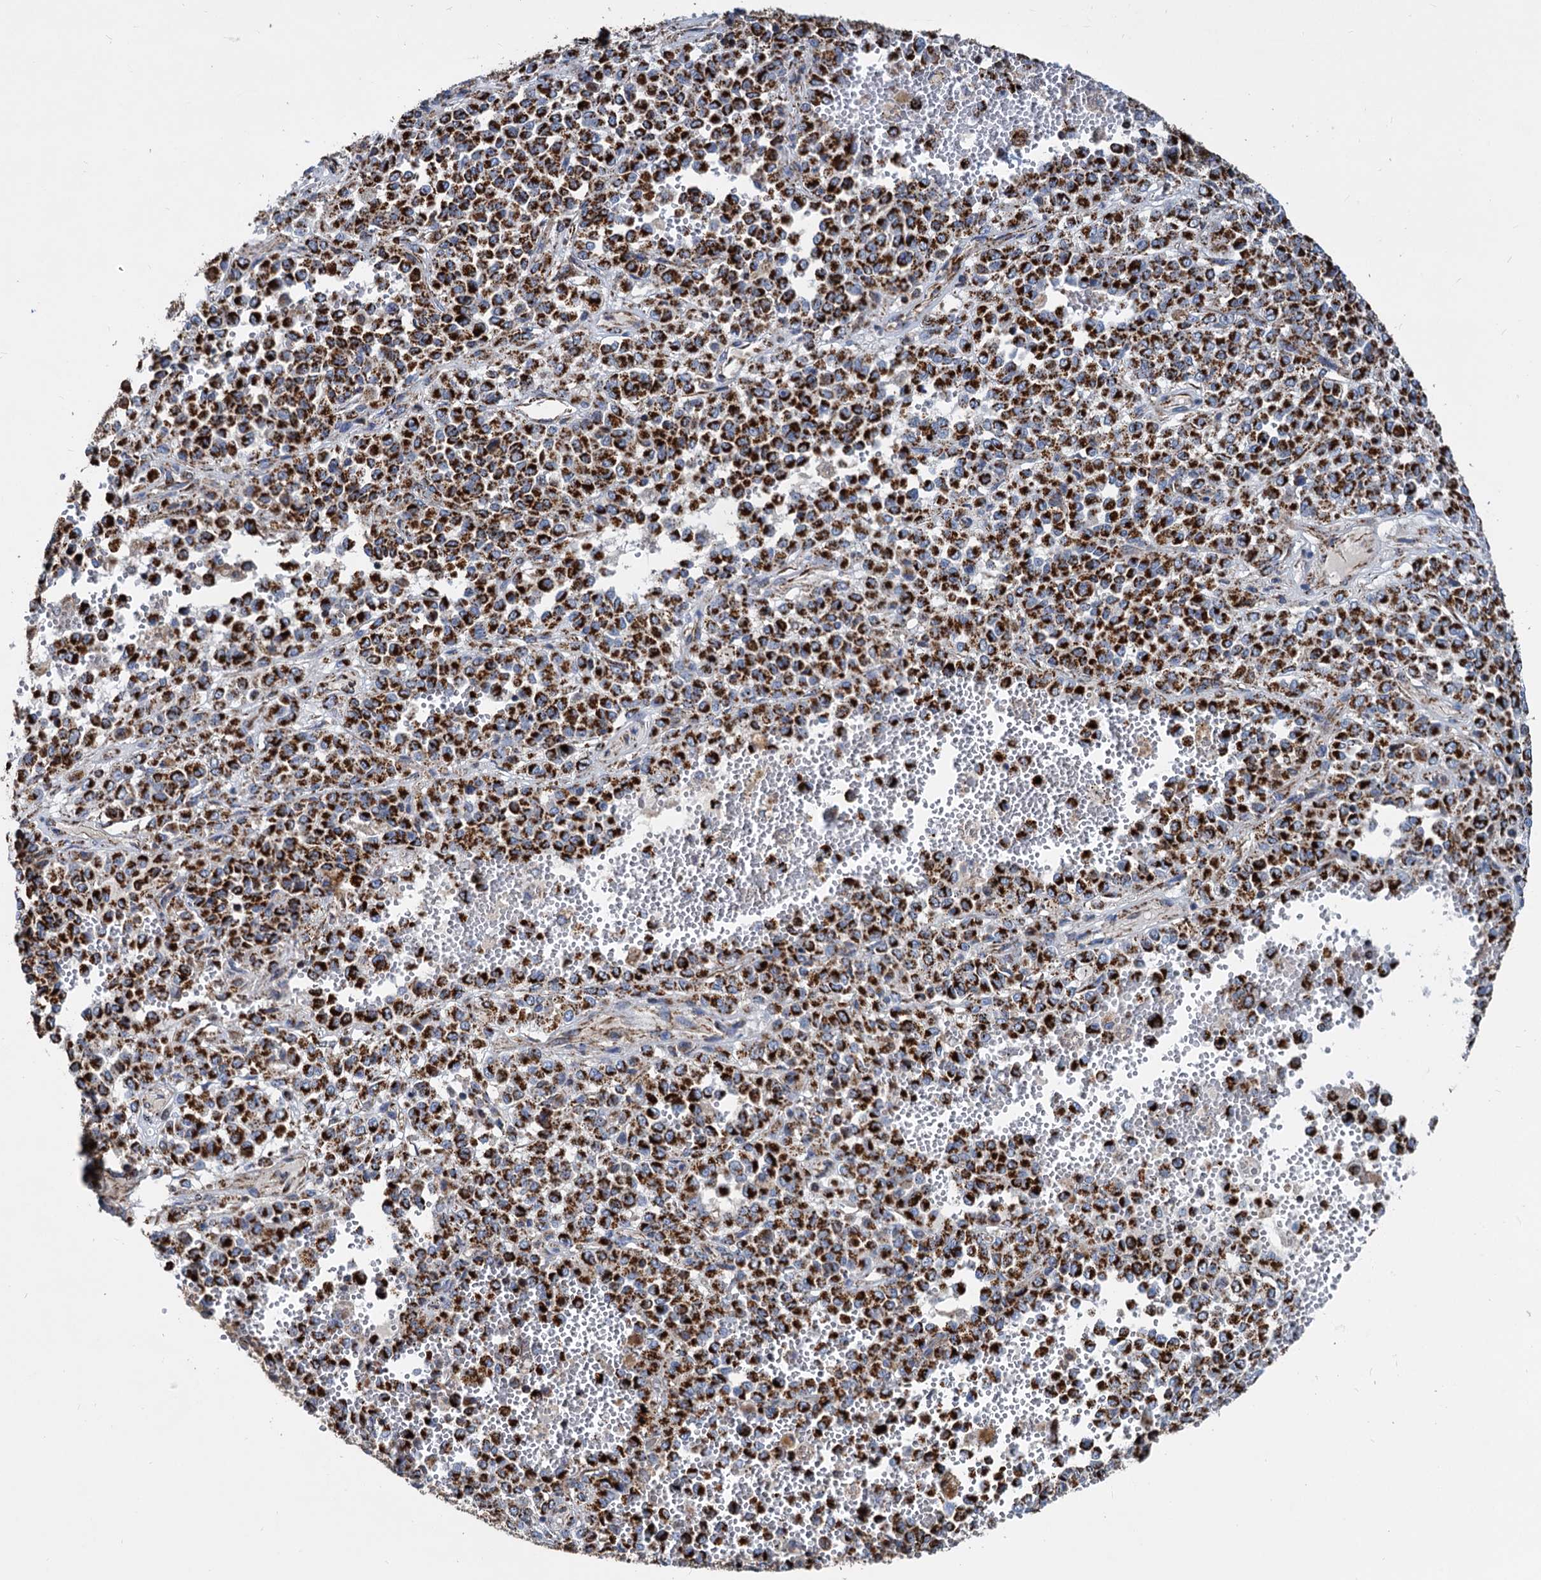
{"staining": {"intensity": "strong", "quantity": ">75%", "location": "cytoplasmic/membranous"}, "tissue": "melanoma", "cell_type": "Tumor cells", "image_type": "cancer", "snomed": [{"axis": "morphology", "description": "Malignant melanoma, Metastatic site"}, {"axis": "topography", "description": "Pancreas"}], "caption": "Protein expression analysis of human malignant melanoma (metastatic site) reveals strong cytoplasmic/membranous expression in about >75% of tumor cells.", "gene": "TIMM10", "patient": {"sex": "female", "age": 30}}